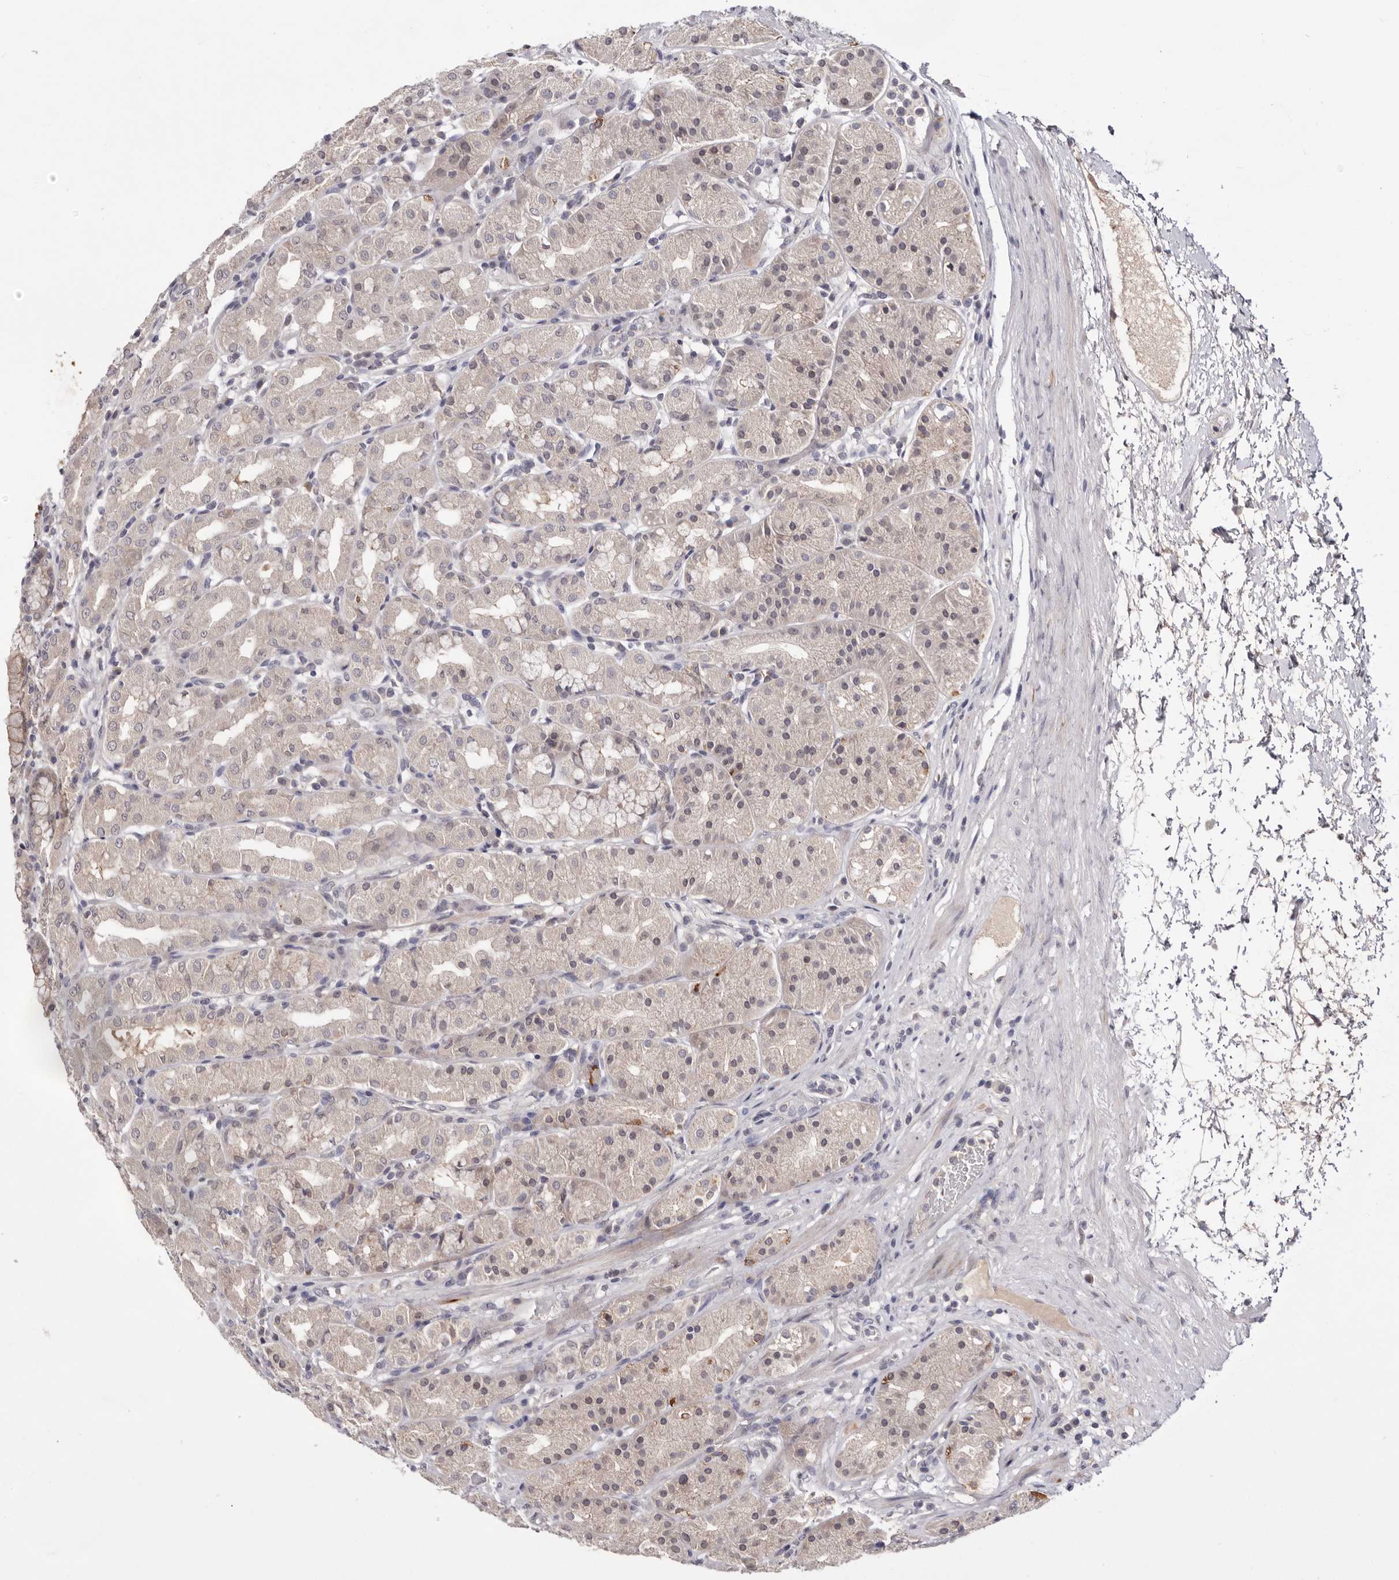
{"staining": {"intensity": "weak", "quantity": "25%-75%", "location": "cytoplasmic/membranous,nuclear"}, "tissue": "stomach", "cell_type": "Glandular cells", "image_type": "normal", "snomed": [{"axis": "morphology", "description": "Normal tissue, NOS"}, {"axis": "topography", "description": "Stomach"}, {"axis": "topography", "description": "Stomach, lower"}], "caption": "Immunohistochemistry (IHC) staining of unremarkable stomach, which shows low levels of weak cytoplasmic/membranous,nuclear expression in about 25%-75% of glandular cells indicating weak cytoplasmic/membranous,nuclear protein staining. The staining was performed using DAB (3,3'-diaminobenzidine) (brown) for protein detection and nuclei were counterstained in hematoxylin (blue).", "gene": "DOP1A", "patient": {"sex": "female", "age": 56}}